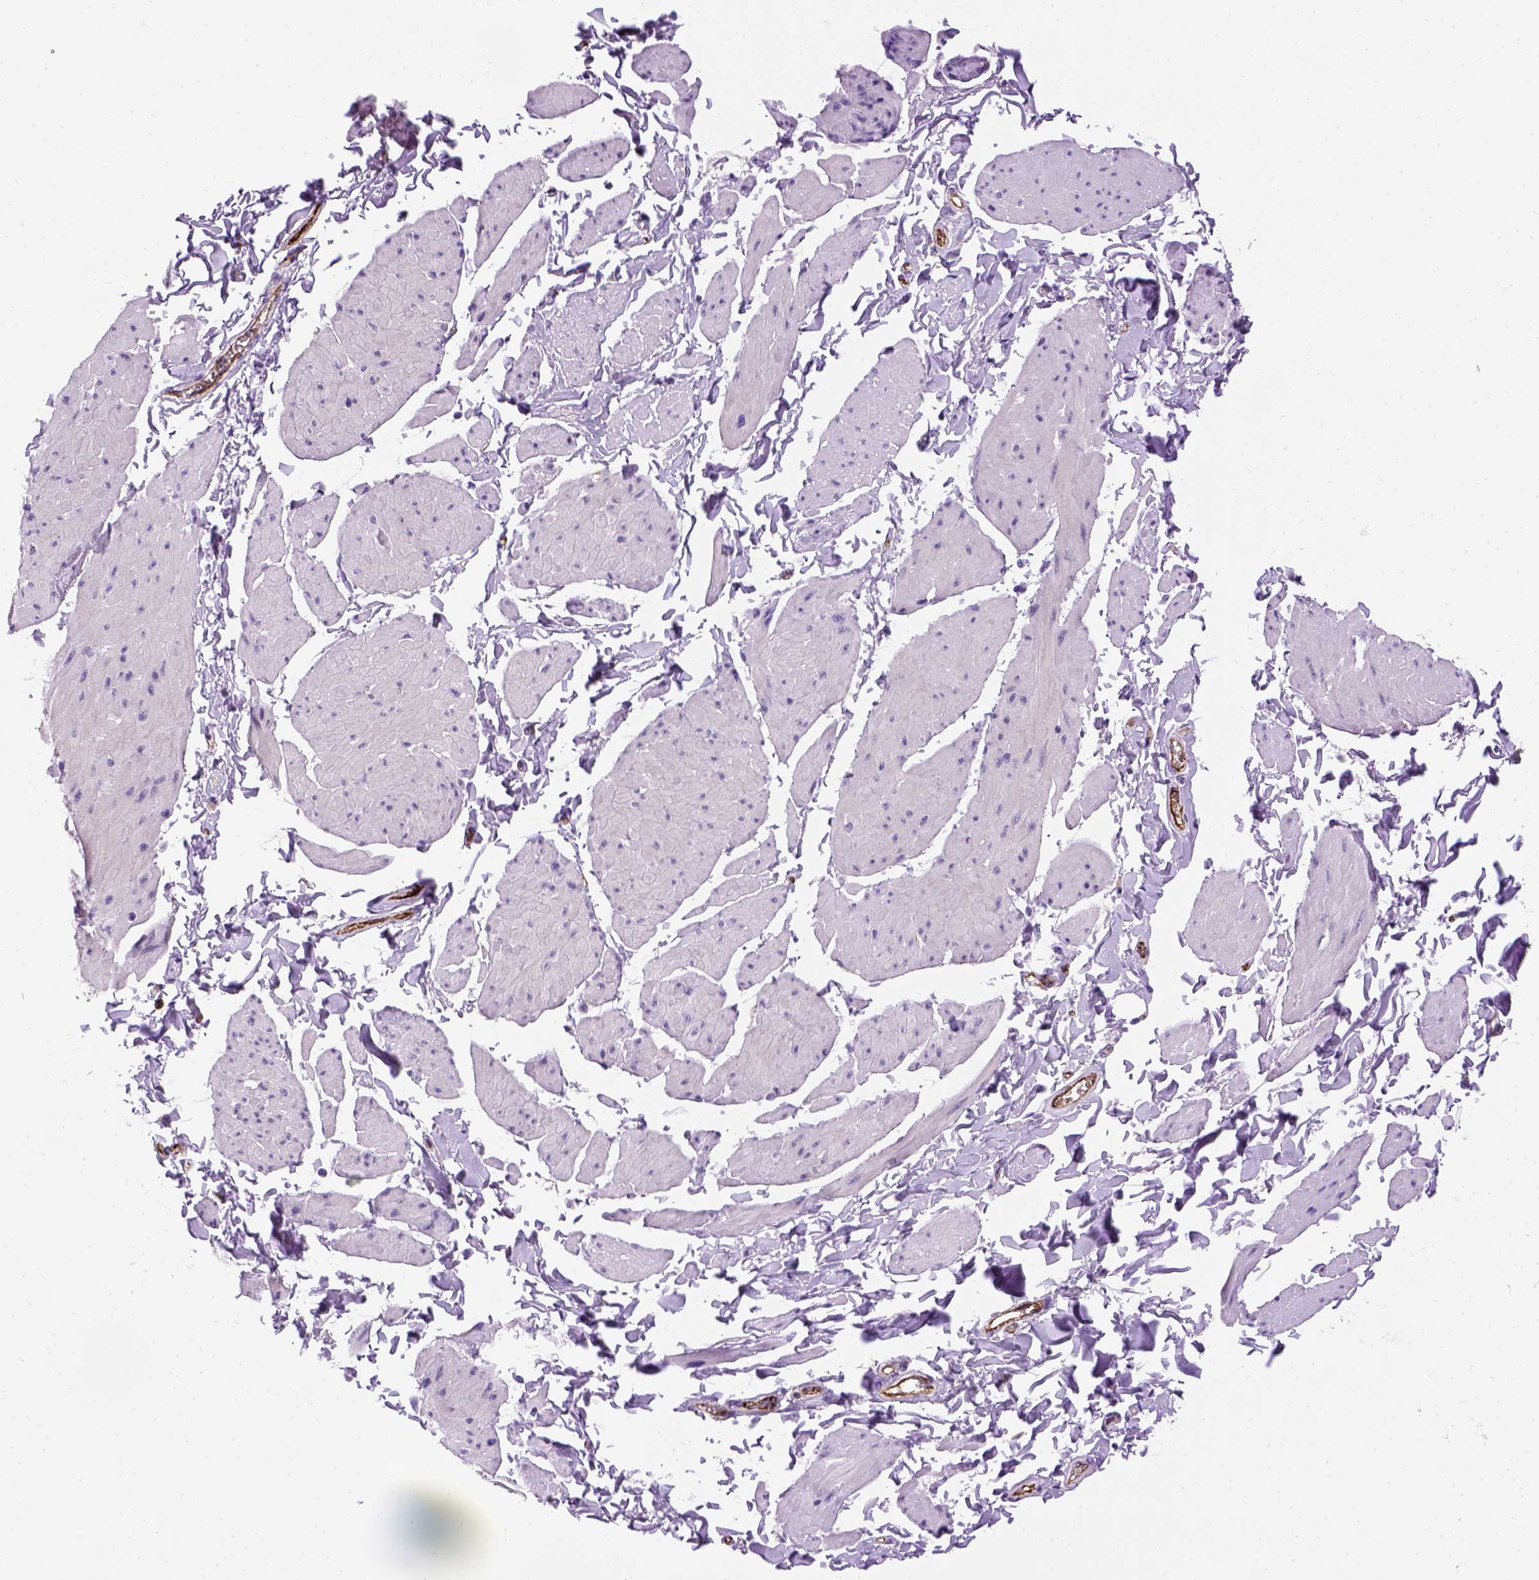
{"staining": {"intensity": "negative", "quantity": "none", "location": "none"}, "tissue": "smooth muscle", "cell_type": "Smooth muscle cells", "image_type": "normal", "snomed": [{"axis": "morphology", "description": "Normal tissue, NOS"}, {"axis": "topography", "description": "Adipose tissue"}, {"axis": "topography", "description": "Smooth muscle"}, {"axis": "topography", "description": "Peripheral nerve tissue"}], "caption": "A micrograph of smooth muscle stained for a protein reveals no brown staining in smooth muscle cells. (Stains: DAB IHC with hematoxylin counter stain, Microscopy: brightfield microscopy at high magnification).", "gene": "VWF", "patient": {"sex": "male", "age": 83}}